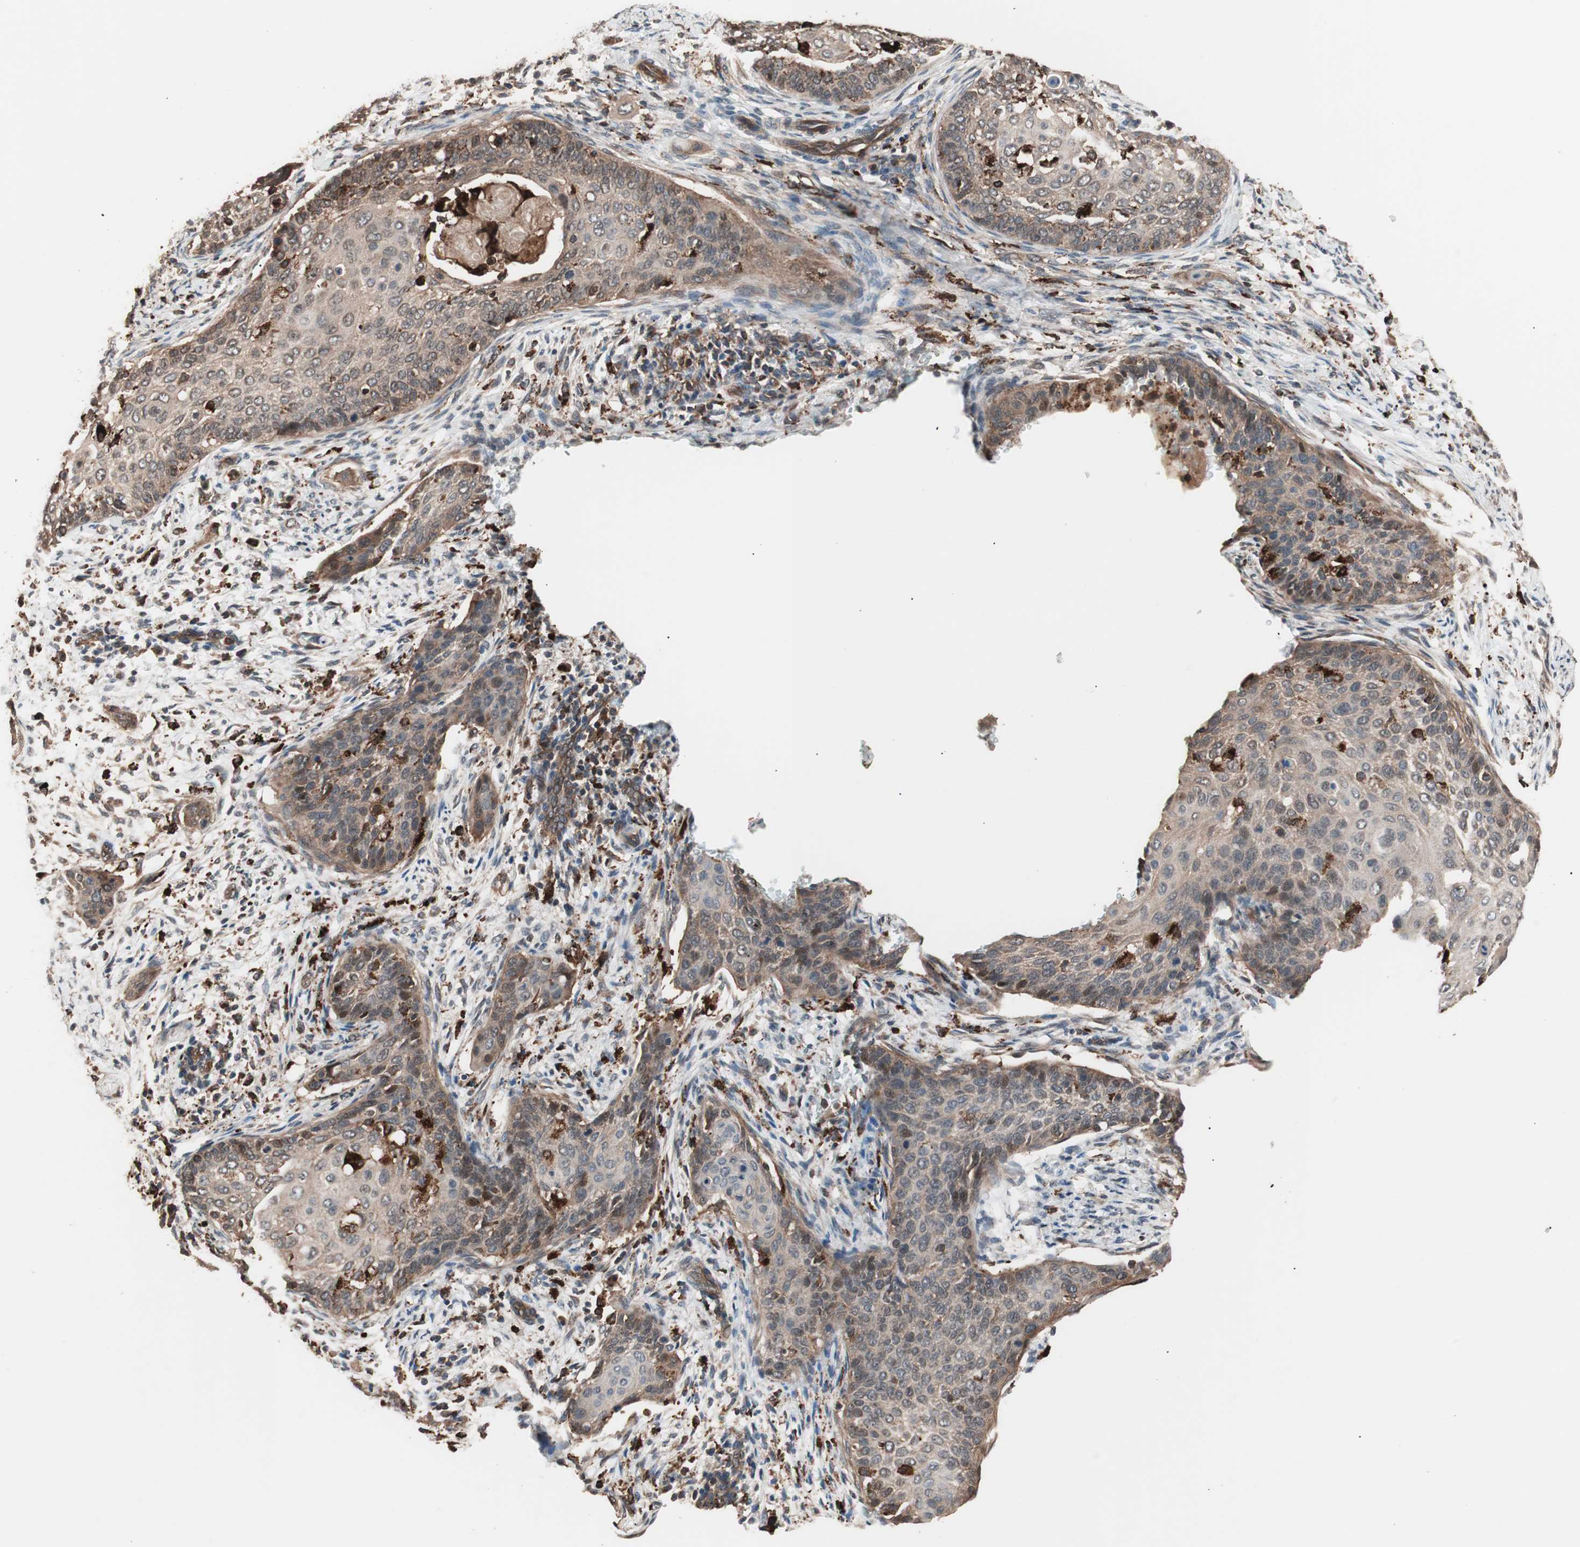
{"staining": {"intensity": "moderate", "quantity": "25%-75%", "location": "cytoplasmic/membranous"}, "tissue": "cervical cancer", "cell_type": "Tumor cells", "image_type": "cancer", "snomed": [{"axis": "morphology", "description": "Squamous cell carcinoma, NOS"}, {"axis": "topography", "description": "Cervix"}], "caption": "About 25%-75% of tumor cells in human cervical squamous cell carcinoma demonstrate moderate cytoplasmic/membranous protein staining as visualized by brown immunohistochemical staining.", "gene": "CCT3", "patient": {"sex": "female", "age": 33}}